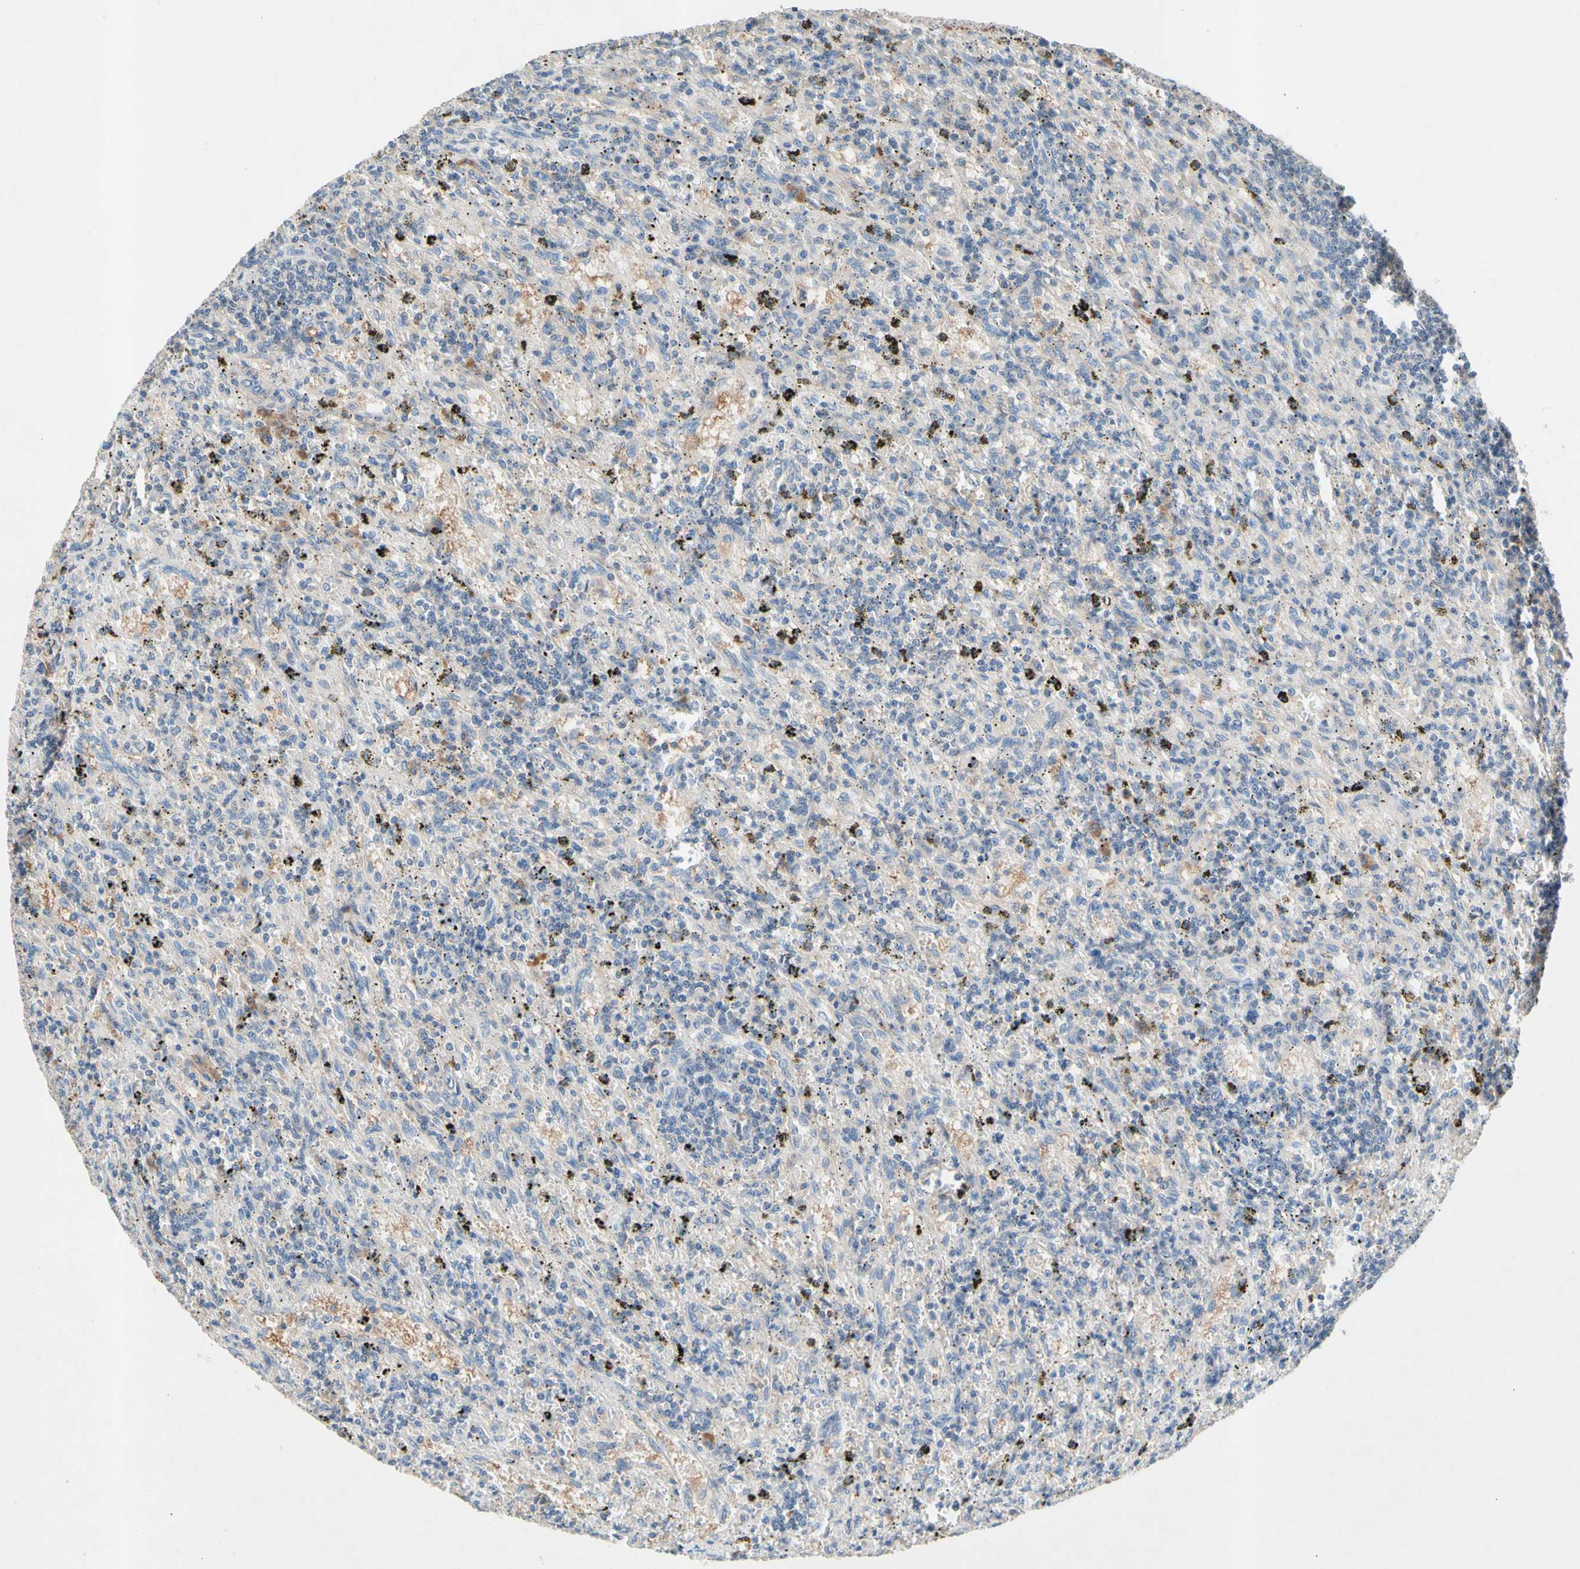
{"staining": {"intensity": "weak", "quantity": ">75%", "location": "cytoplasmic/membranous"}, "tissue": "lymphoma", "cell_type": "Tumor cells", "image_type": "cancer", "snomed": [{"axis": "morphology", "description": "Malignant lymphoma, non-Hodgkin's type, Low grade"}, {"axis": "topography", "description": "Spleen"}], "caption": "Malignant lymphoma, non-Hodgkin's type (low-grade) stained with DAB immunohistochemistry (IHC) demonstrates low levels of weak cytoplasmic/membranous expression in about >75% of tumor cells.", "gene": "PRDX4", "patient": {"sex": "male", "age": 76}}